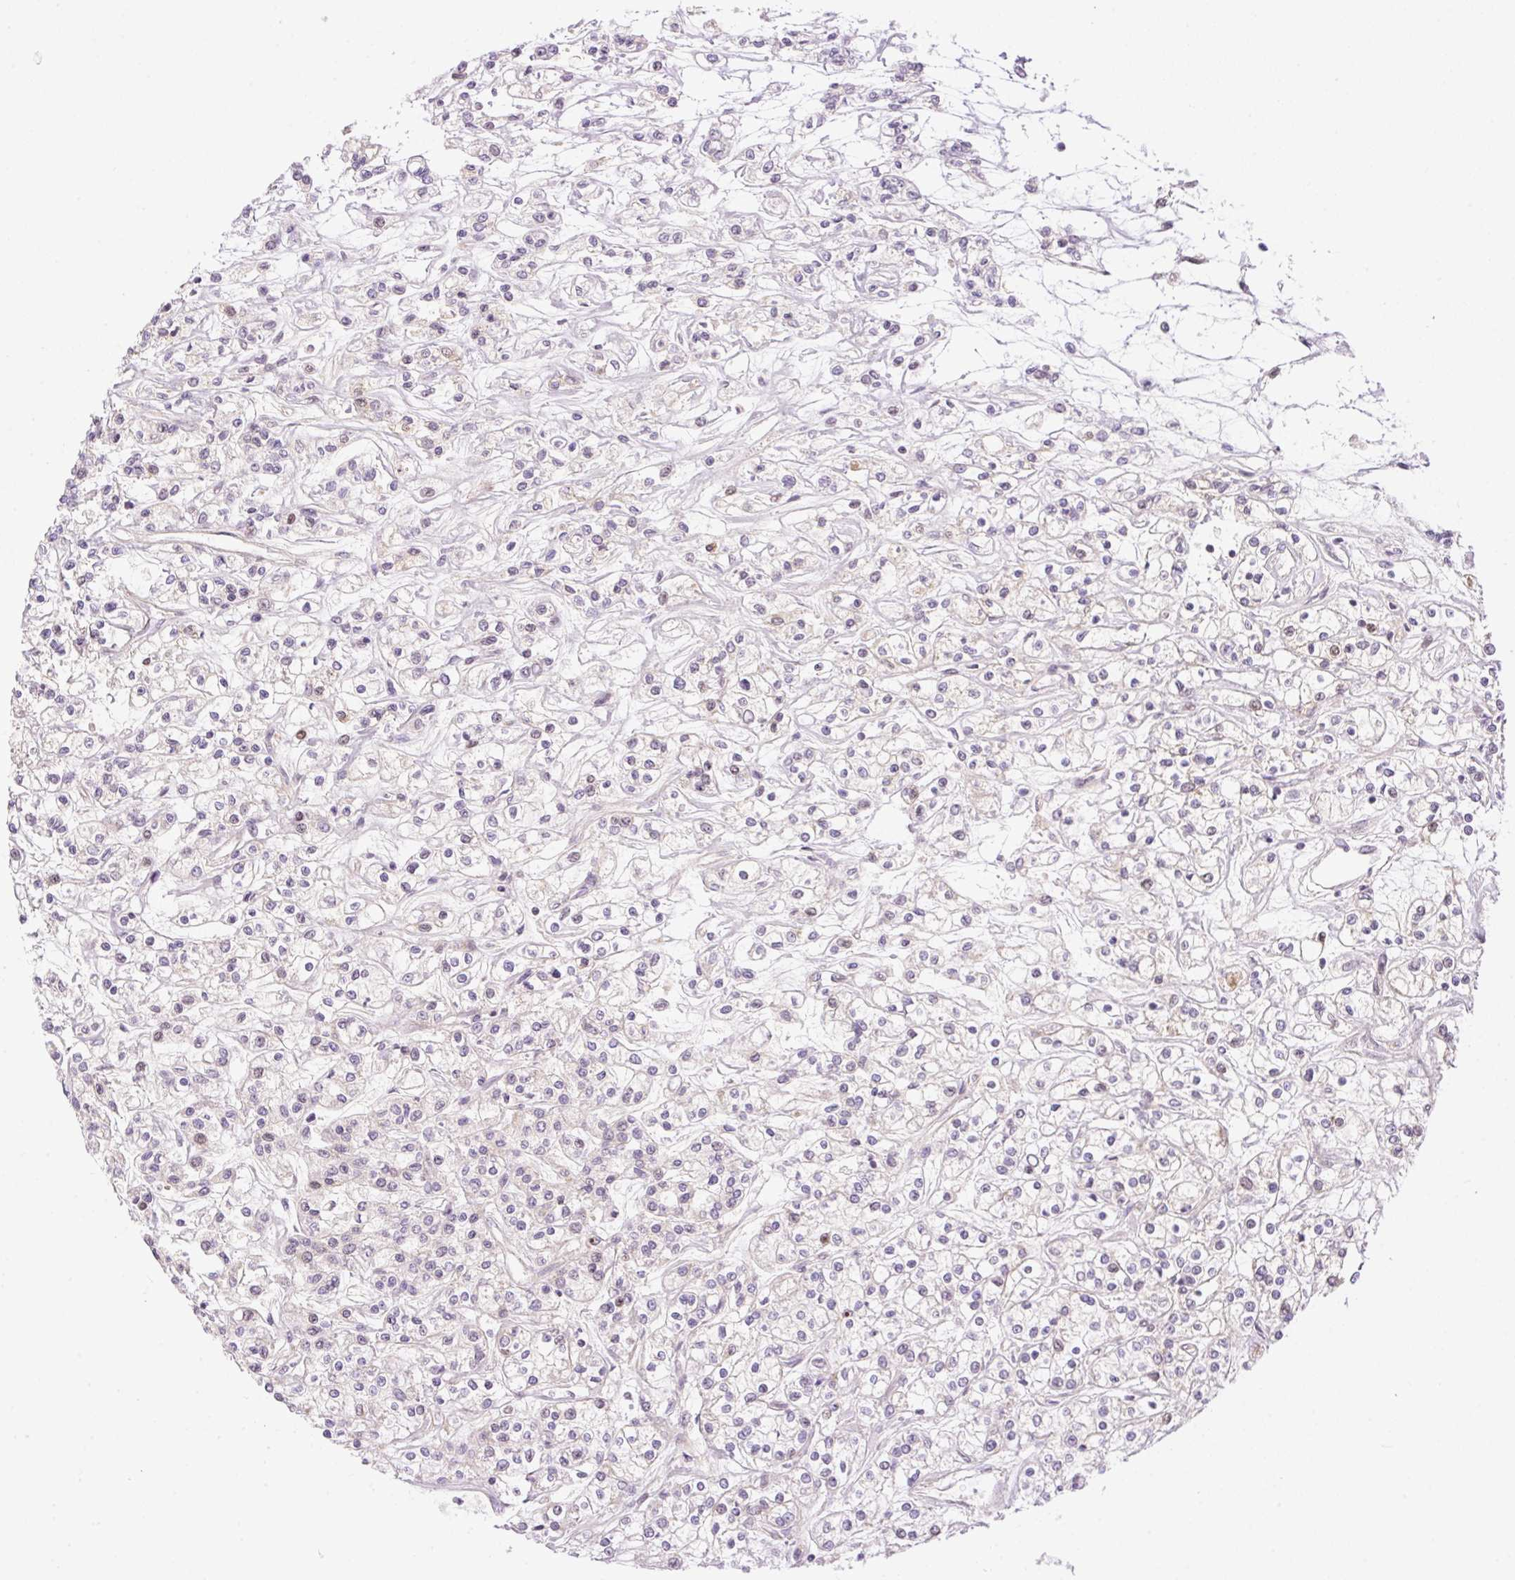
{"staining": {"intensity": "negative", "quantity": "none", "location": "none"}, "tissue": "renal cancer", "cell_type": "Tumor cells", "image_type": "cancer", "snomed": [{"axis": "morphology", "description": "Adenocarcinoma, NOS"}, {"axis": "topography", "description": "Kidney"}], "caption": "Histopathology image shows no protein expression in tumor cells of renal cancer tissue.", "gene": "ZNF394", "patient": {"sex": "female", "age": 59}}